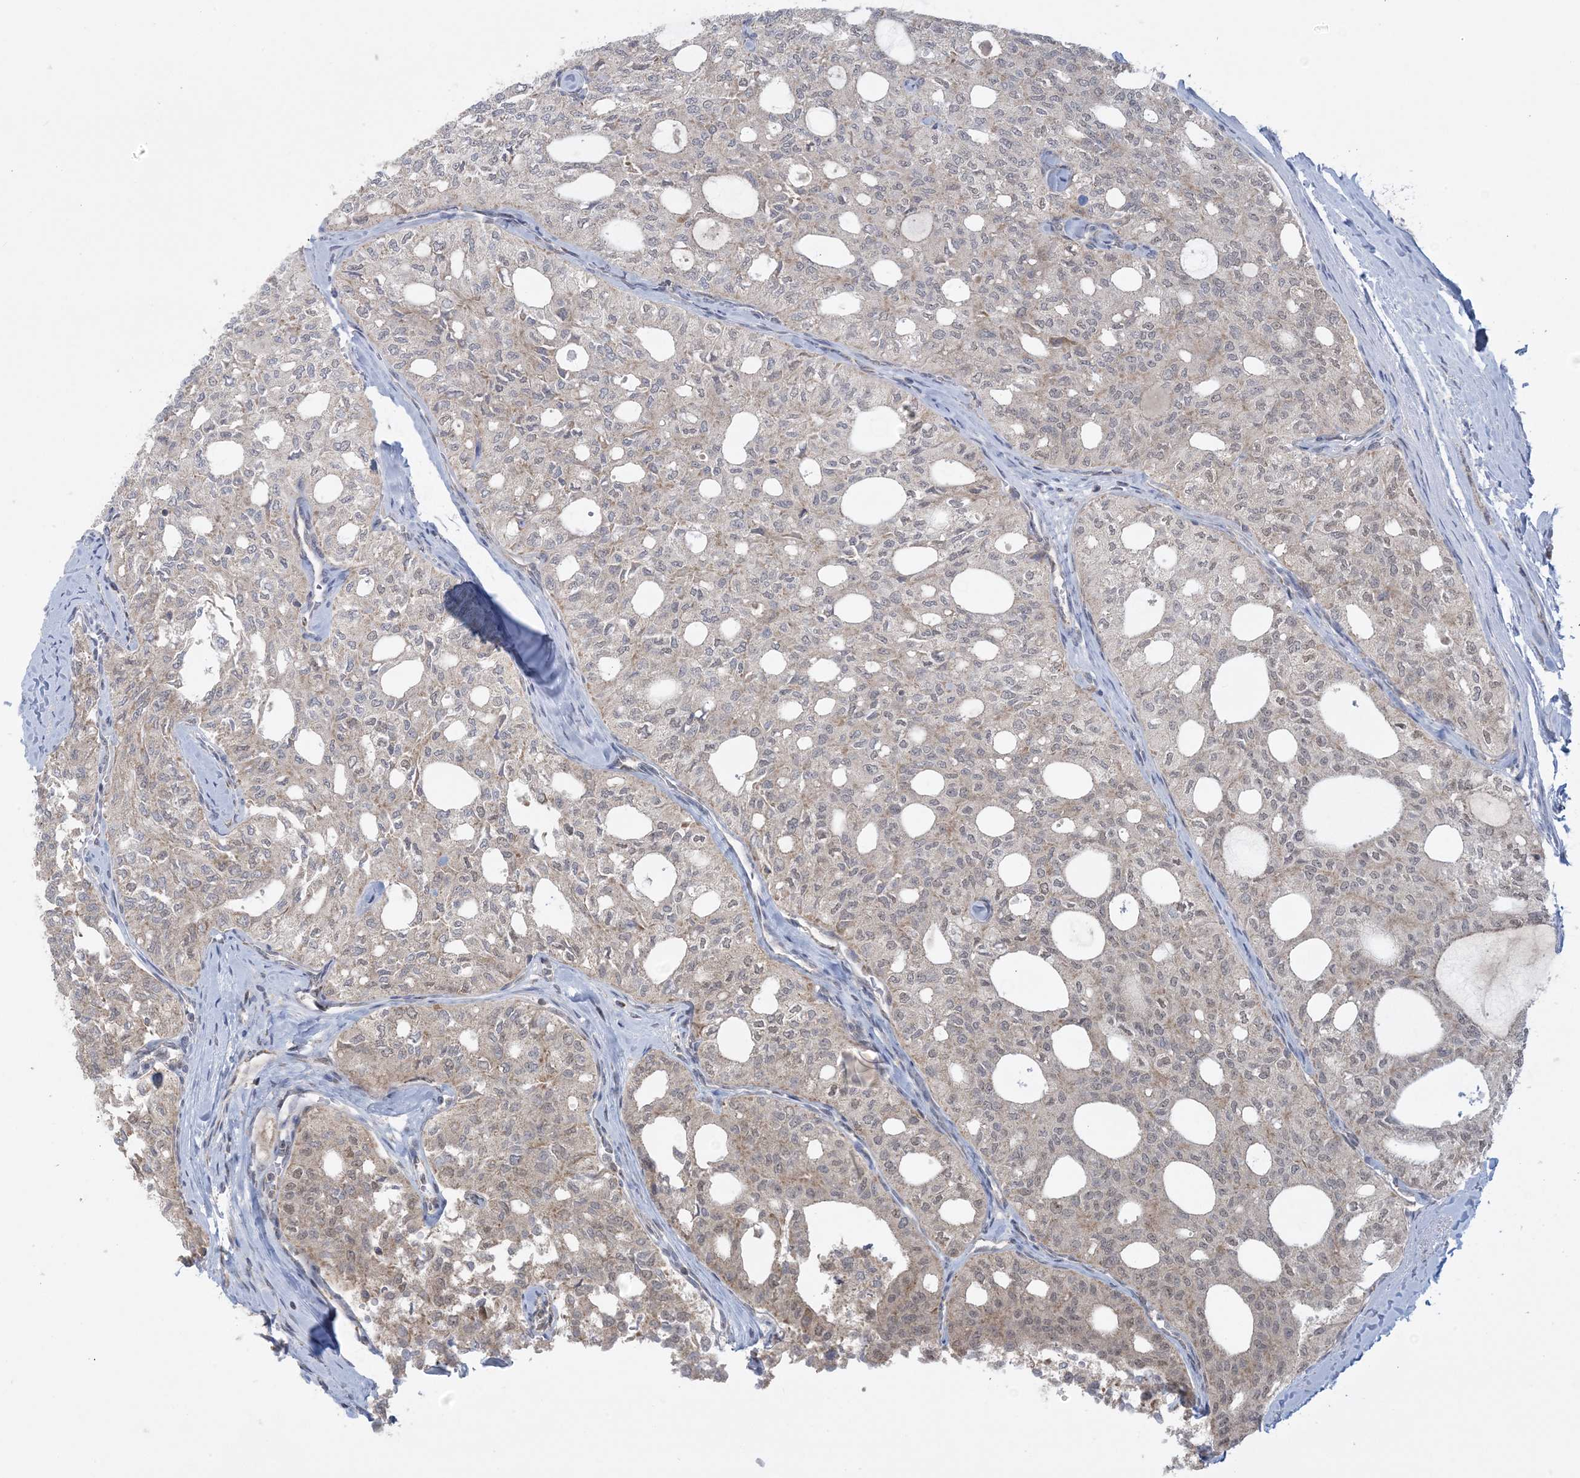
{"staining": {"intensity": "weak", "quantity": "<25%", "location": "nuclear"}, "tissue": "thyroid cancer", "cell_type": "Tumor cells", "image_type": "cancer", "snomed": [{"axis": "morphology", "description": "Follicular adenoma carcinoma, NOS"}, {"axis": "topography", "description": "Thyroid gland"}], "caption": "Tumor cells show no significant protein positivity in thyroid cancer.", "gene": "TRMT10C", "patient": {"sex": "male", "age": 75}}